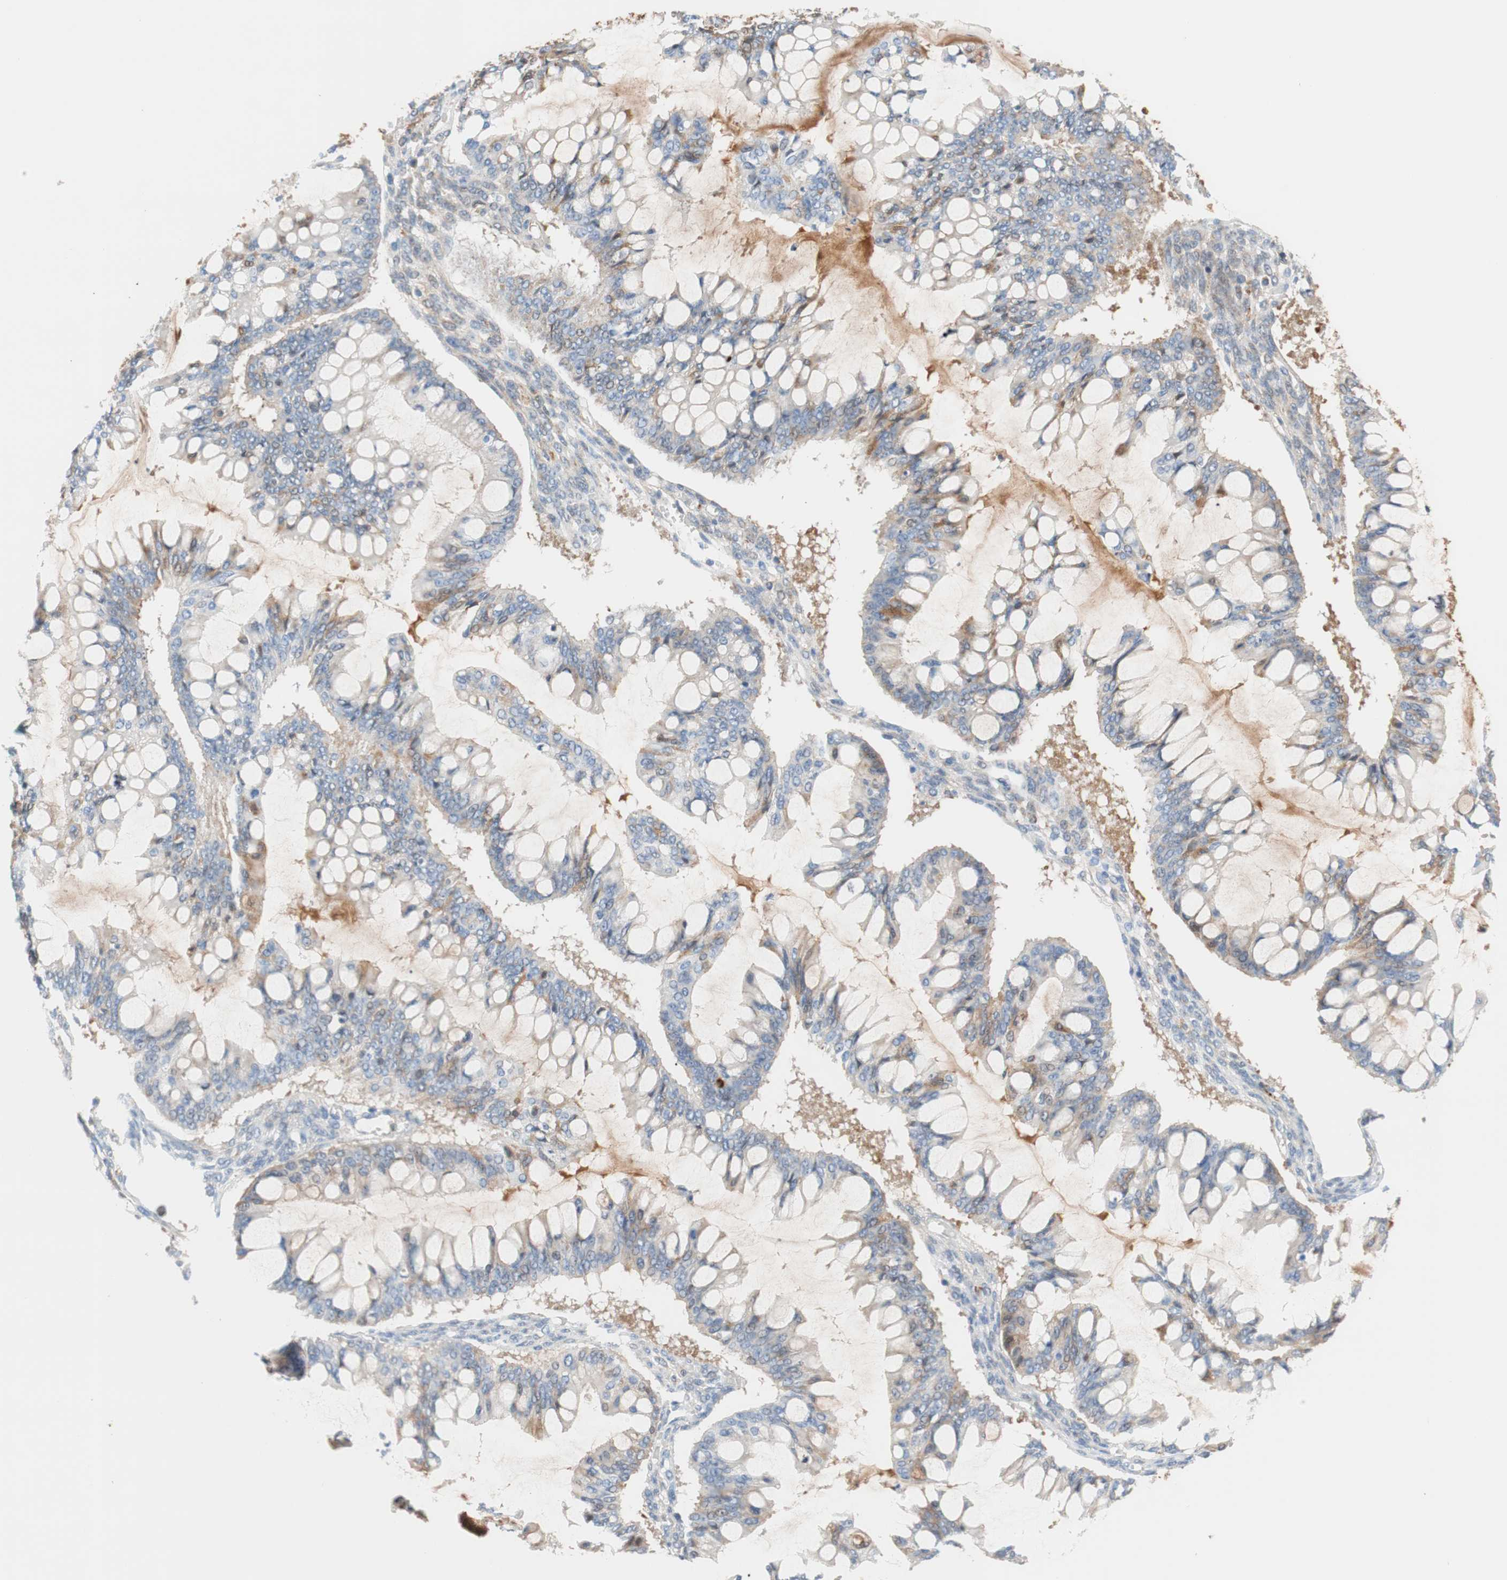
{"staining": {"intensity": "weak", "quantity": "25%-75%", "location": "cytoplasmic/membranous"}, "tissue": "ovarian cancer", "cell_type": "Tumor cells", "image_type": "cancer", "snomed": [{"axis": "morphology", "description": "Cystadenocarcinoma, mucinous, NOS"}, {"axis": "topography", "description": "Ovary"}], "caption": "Immunohistochemical staining of human ovarian cancer reveals low levels of weak cytoplasmic/membranous protein staining in about 25%-75% of tumor cells. The protein of interest is shown in brown color, while the nuclei are stained blue.", "gene": "RBP4", "patient": {"sex": "female", "age": 73}}